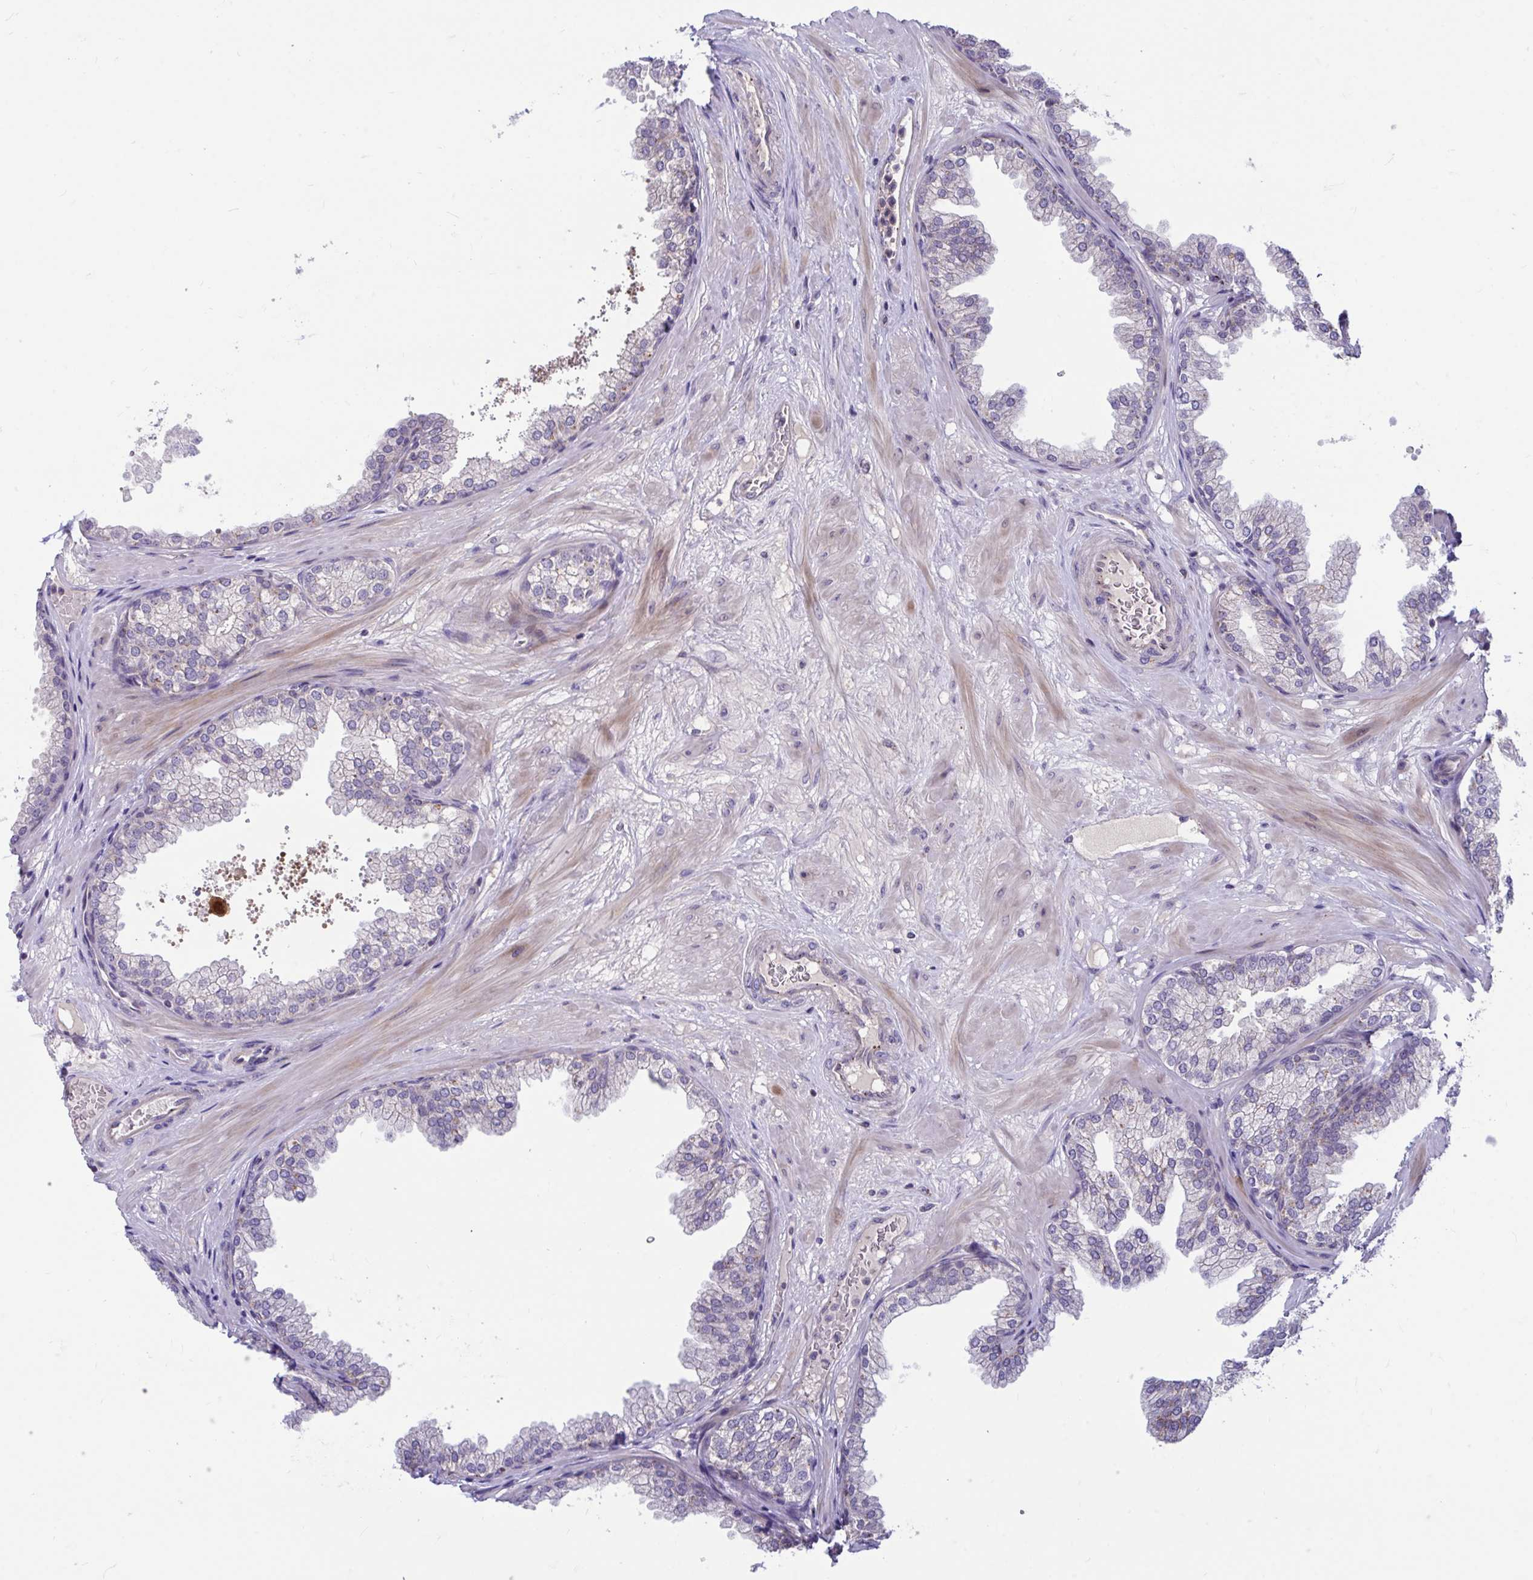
{"staining": {"intensity": "moderate", "quantity": "<25%", "location": "cytoplasmic/membranous"}, "tissue": "prostate", "cell_type": "Glandular cells", "image_type": "normal", "snomed": [{"axis": "morphology", "description": "Normal tissue, NOS"}, {"axis": "topography", "description": "Prostate"}], "caption": "DAB immunohistochemical staining of benign prostate demonstrates moderate cytoplasmic/membranous protein expression in about <25% of glandular cells.", "gene": "IST1", "patient": {"sex": "male", "age": 37}}